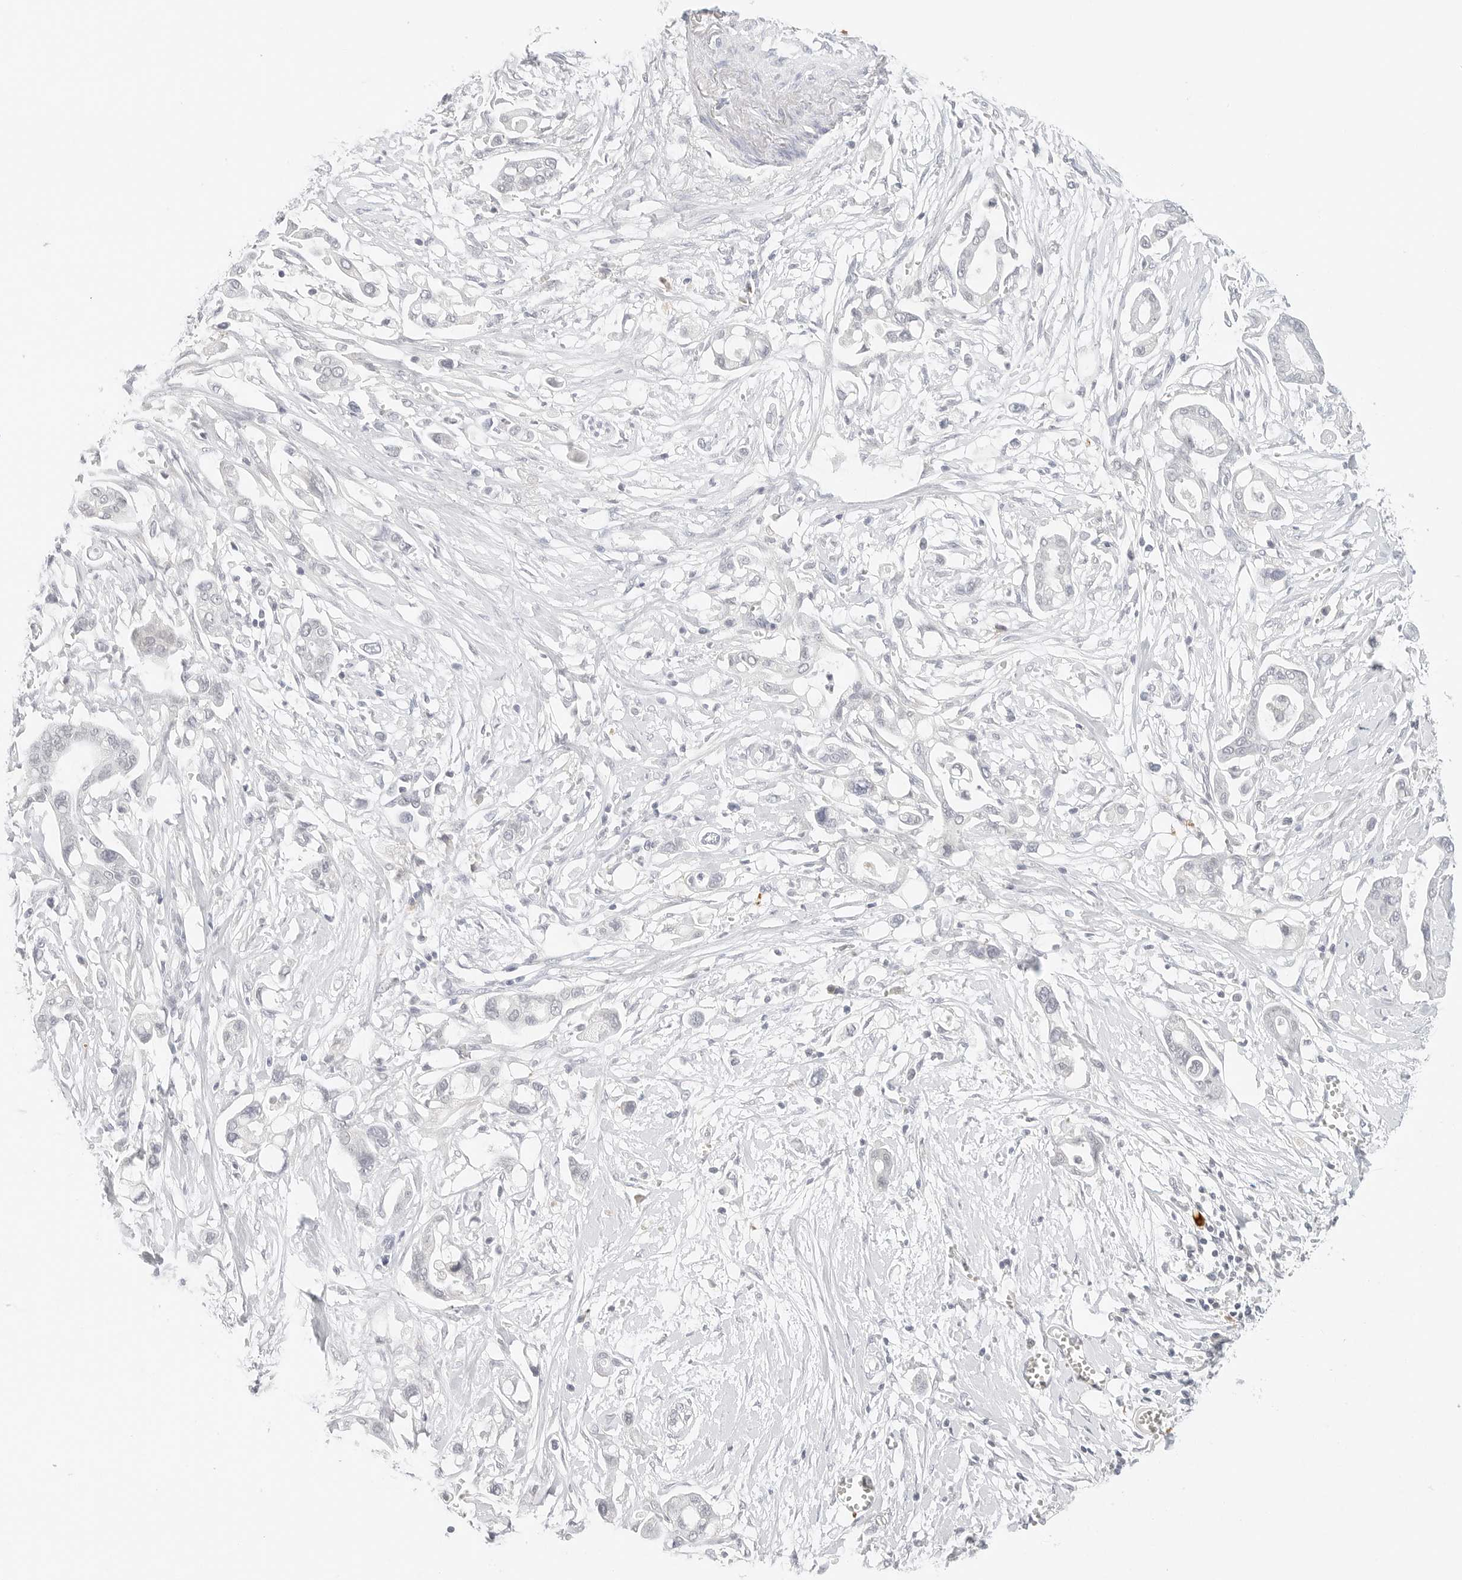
{"staining": {"intensity": "negative", "quantity": "none", "location": "none"}, "tissue": "pancreatic cancer", "cell_type": "Tumor cells", "image_type": "cancer", "snomed": [{"axis": "morphology", "description": "Adenocarcinoma, NOS"}, {"axis": "topography", "description": "Pancreas"}], "caption": "Immunohistochemistry (IHC) of pancreatic cancer (adenocarcinoma) demonstrates no staining in tumor cells.", "gene": "NEO1", "patient": {"sex": "male", "age": 68}}